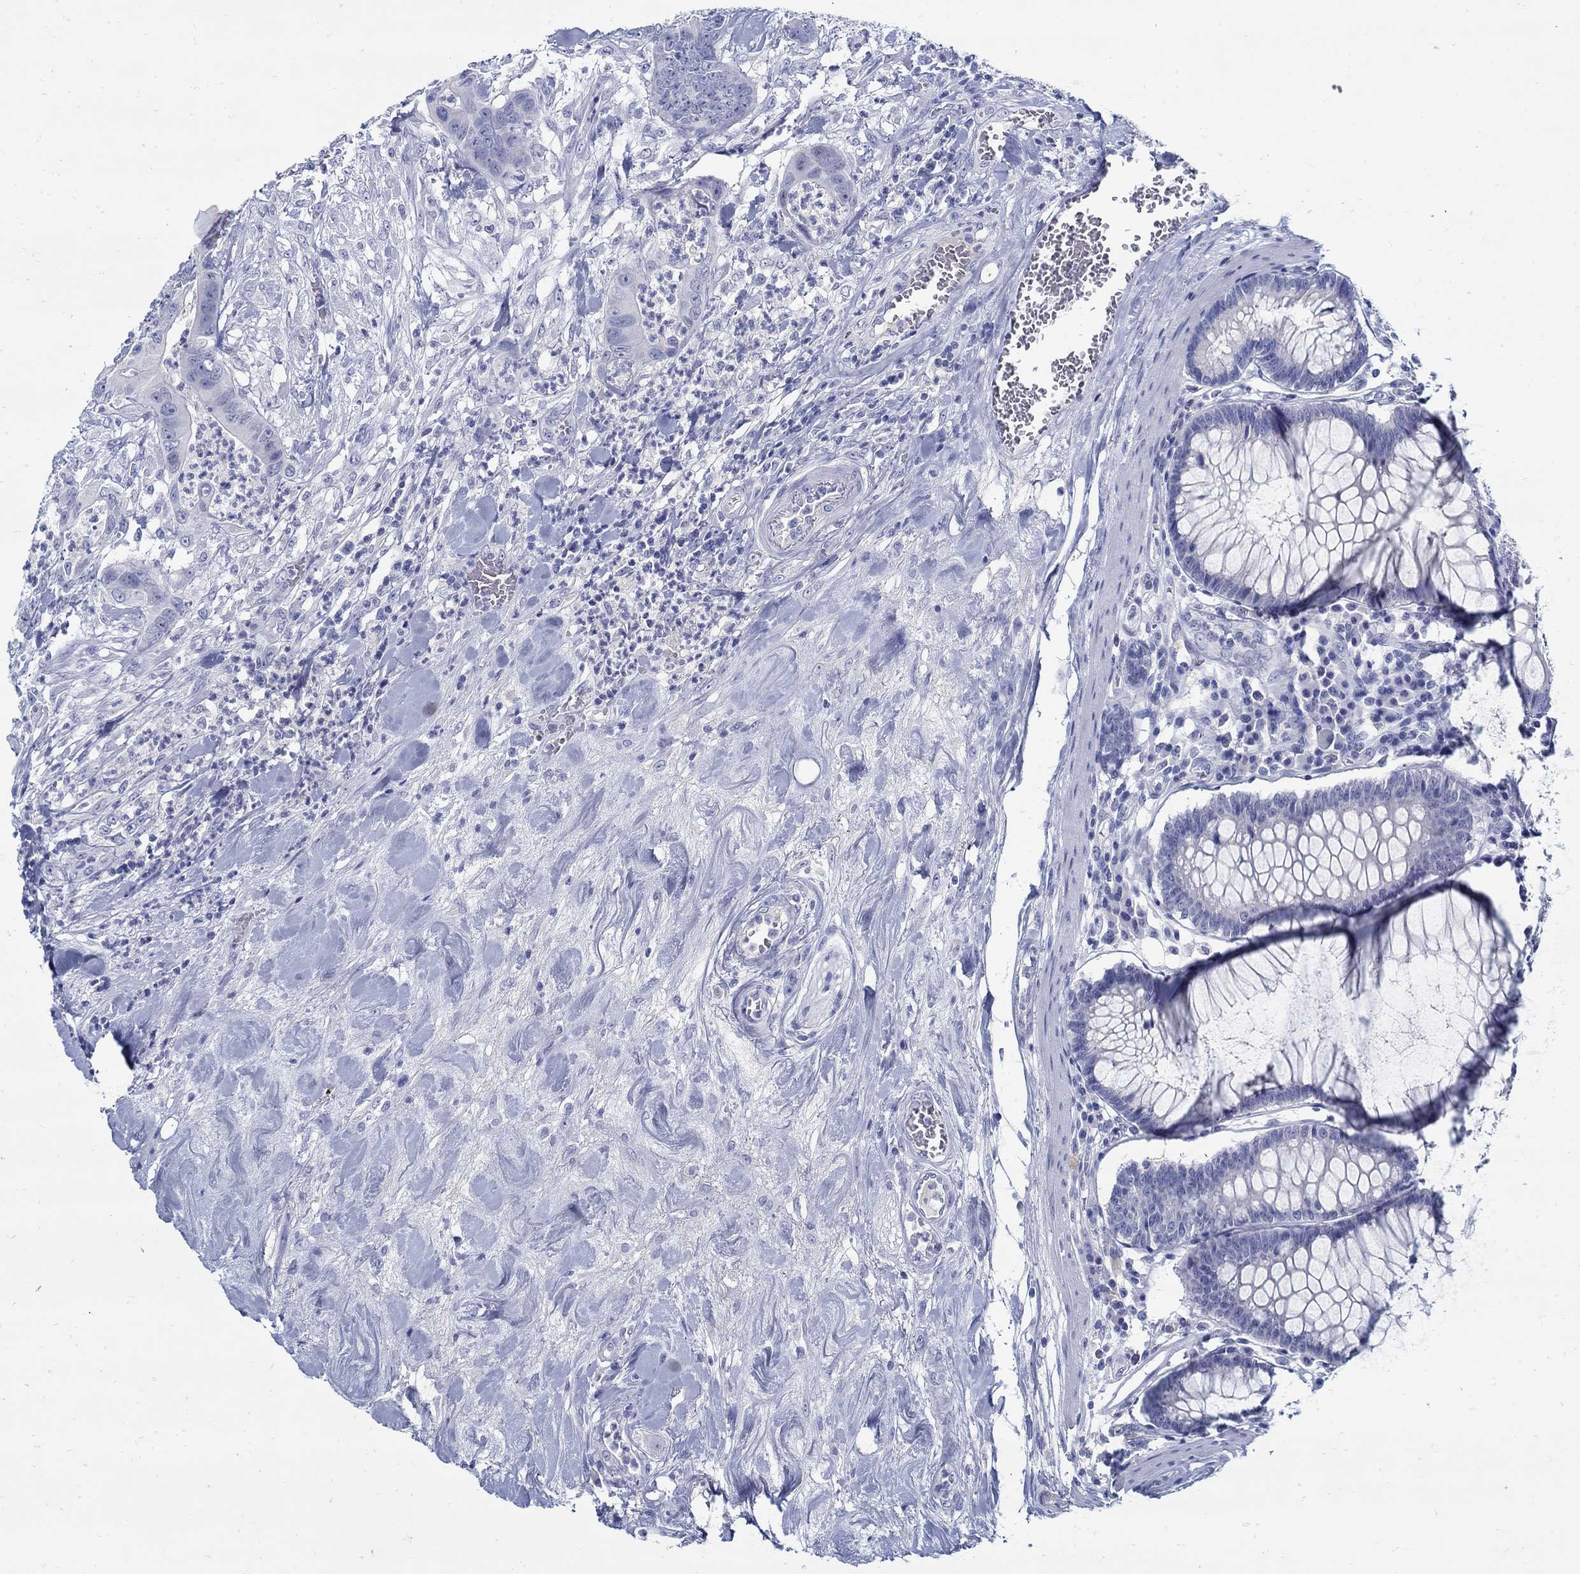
{"staining": {"intensity": "negative", "quantity": "none", "location": "none"}, "tissue": "colorectal cancer", "cell_type": "Tumor cells", "image_type": "cancer", "snomed": [{"axis": "morphology", "description": "Adenocarcinoma, NOS"}, {"axis": "topography", "description": "Colon"}], "caption": "There is no significant expression in tumor cells of colorectal cancer (adenocarcinoma).", "gene": "PAX9", "patient": {"sex": "male", "age": 84}}